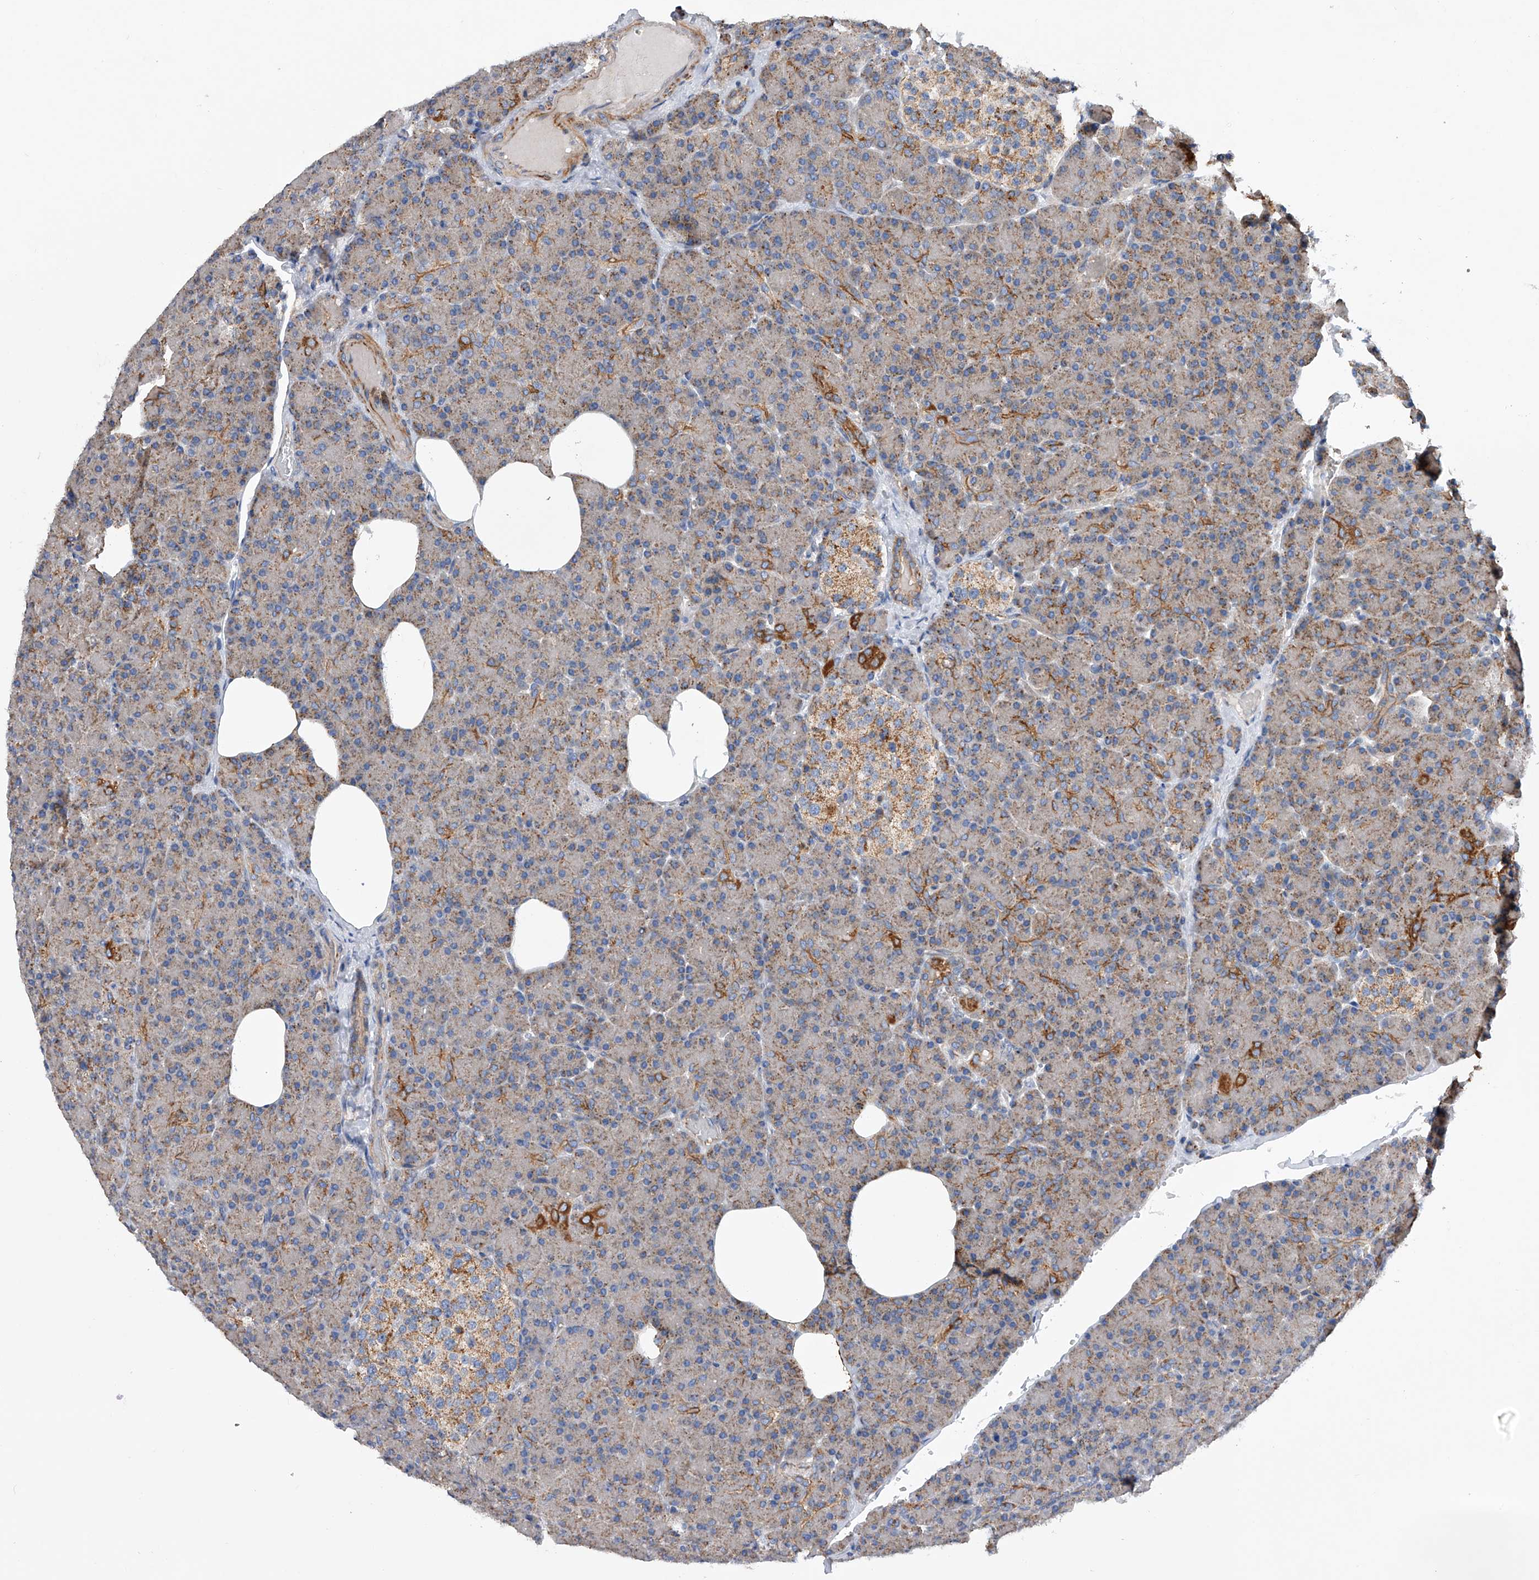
{"staining": {"intensity": "moderate", "quantity": "25%-75%", "location": "cytoplasmic/membranous"}, "tissue": "pancreas", "cell_type": "Exocrine glandular cells", "image_type": "normal", "snomed": [{"axis": "morphology", "description": "Normal tissue, NOS"}, {"axis": "topography", "description": "Pancreas"}], "caption": "Moderate cytoplasmic/membranous positivity for a protein is identified in about 25%-75% of exocrine glandular cells of benign pancreas using immunohistochemistry.", "gene": "MLYCD", "patient": {"sex": "female", "age": 43}}